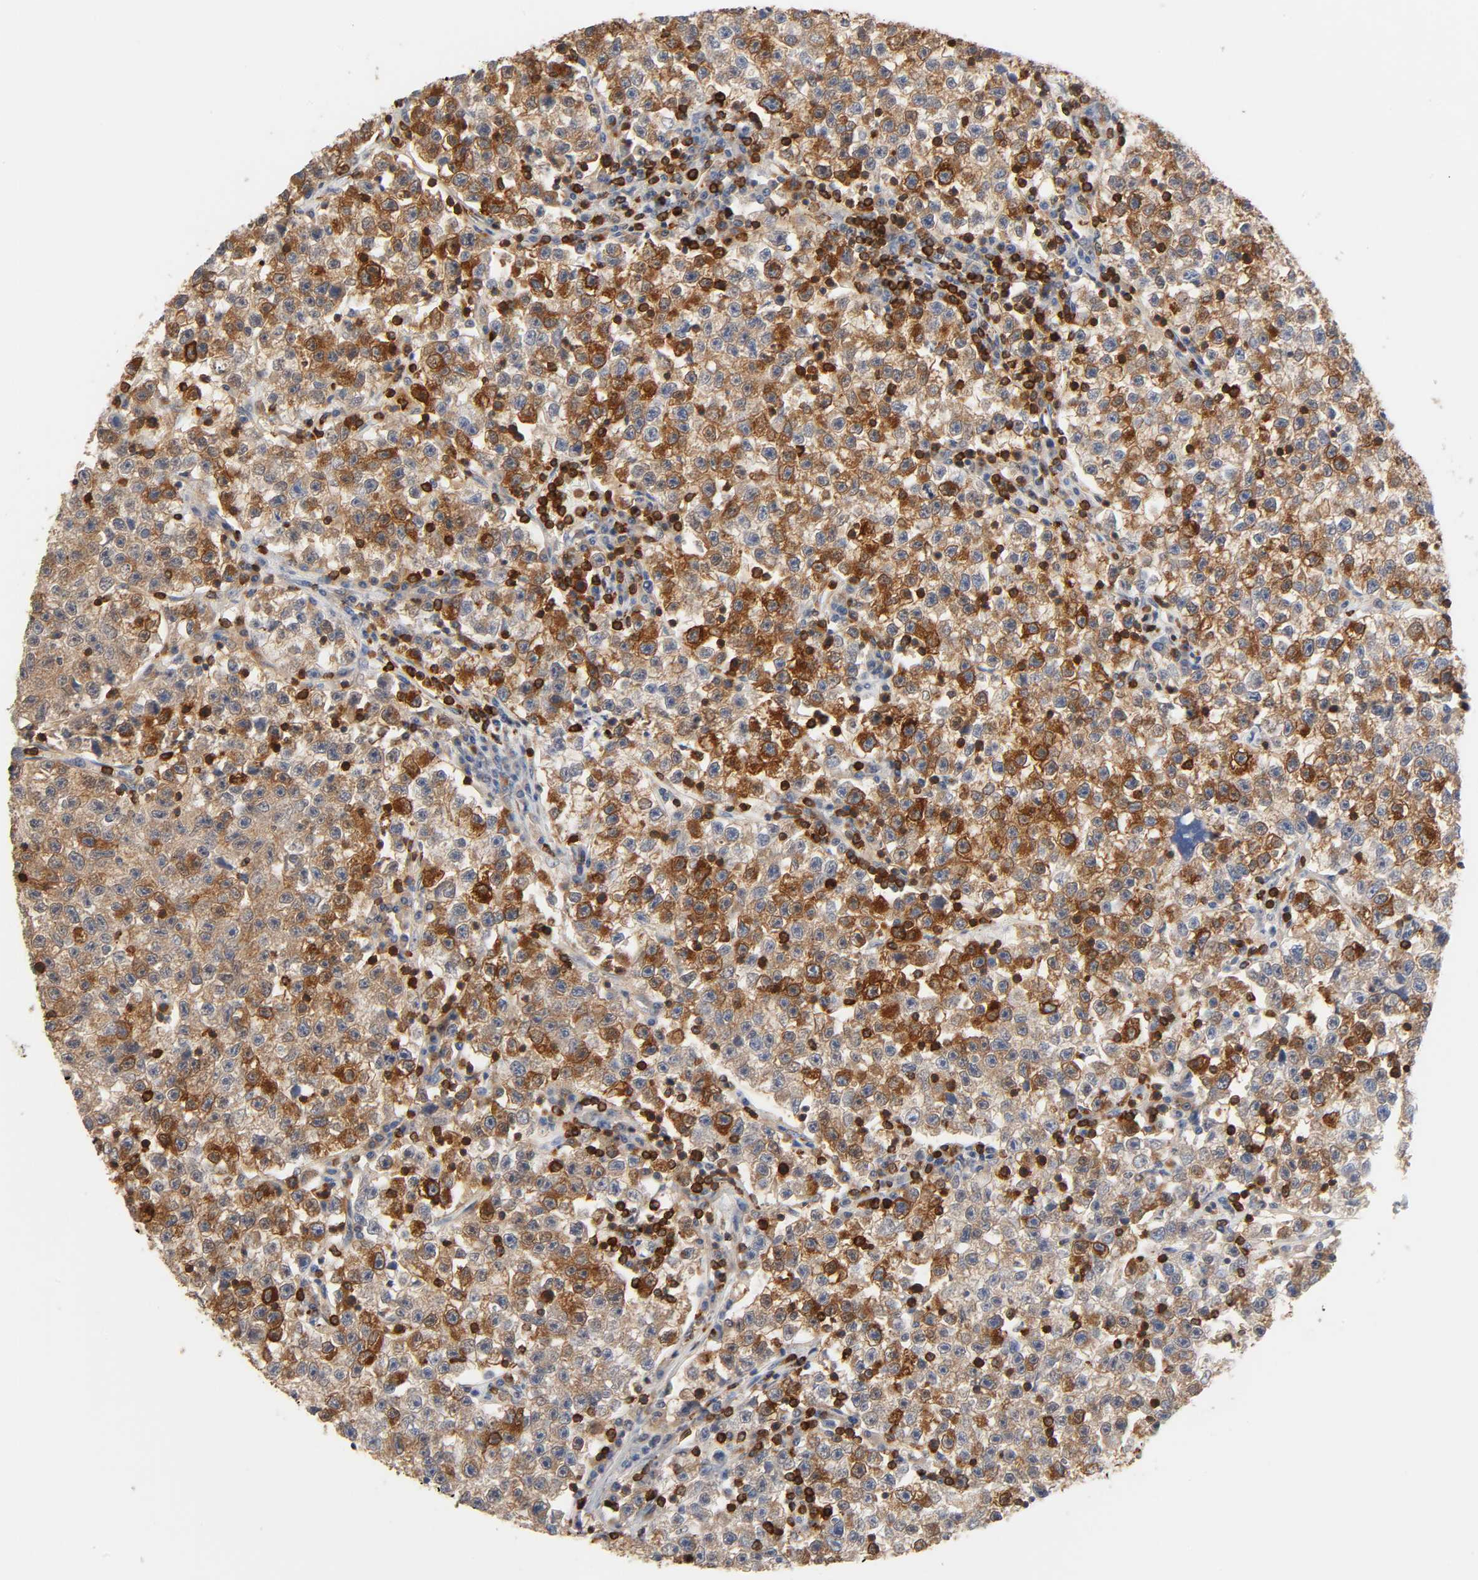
{"staining": {"intensity": "strong", "quantity": ">75%", "location": "cytoplasmic/membranous"}, "tissue": "testis cancer", "cell_type": "Tumor cells", "image_type": "cancer", "snomed": [{"axis": "morphology", "description": "Seminoma, NOS"}, {"axis": "topography", "description": "Testis"}], "caption": "Testis seminoma stained with DAB immunohistochemistry exhibits high levels of strong cytoplasmic/membranous expression in about >75% of tumor cells.", "gene": "BIN1", "patient": {"sex": "male", "age": 22}}